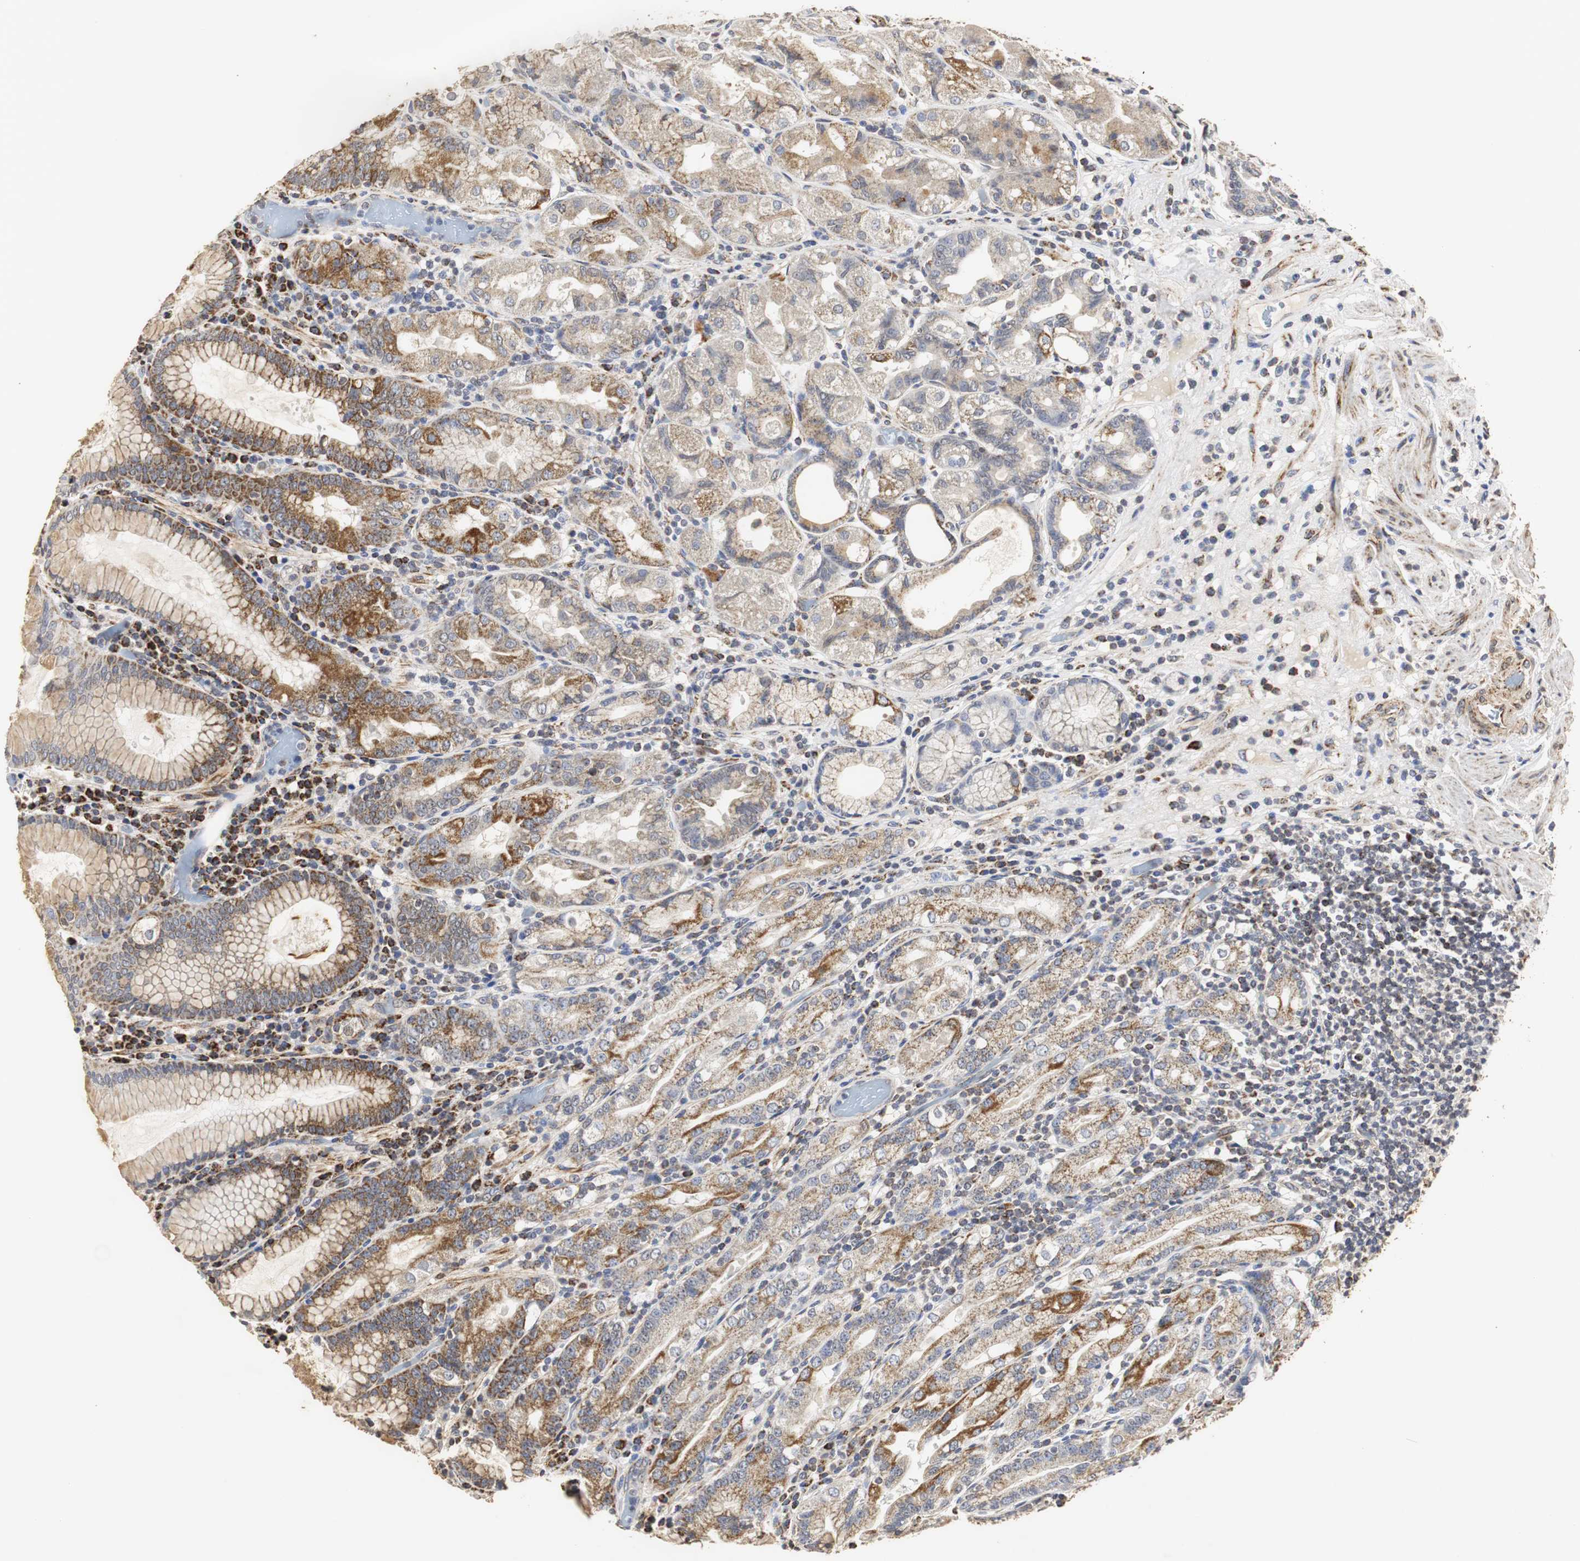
{"staining": {"intensity": "moderate", "quantity": ">75%", "location": "cytoplasmic/membranous"}, "tissue": "stomach", "cell_type": "Glandular cells", "image_type": "normal", "snomed": [{"axis": "morphology", "description": "Normal tissue, NOS"}, {"axis": "topography", "description": "Stomach, lower"}], "caption": "Approximately >75% of glandular cells in benign stomach reveal moderate cytoplasmic/membranous protein expression as visualized by brown immunohistochemical staining.", "gene": "HSD17B10", "patient": {"sex": "female", "age": 76}}